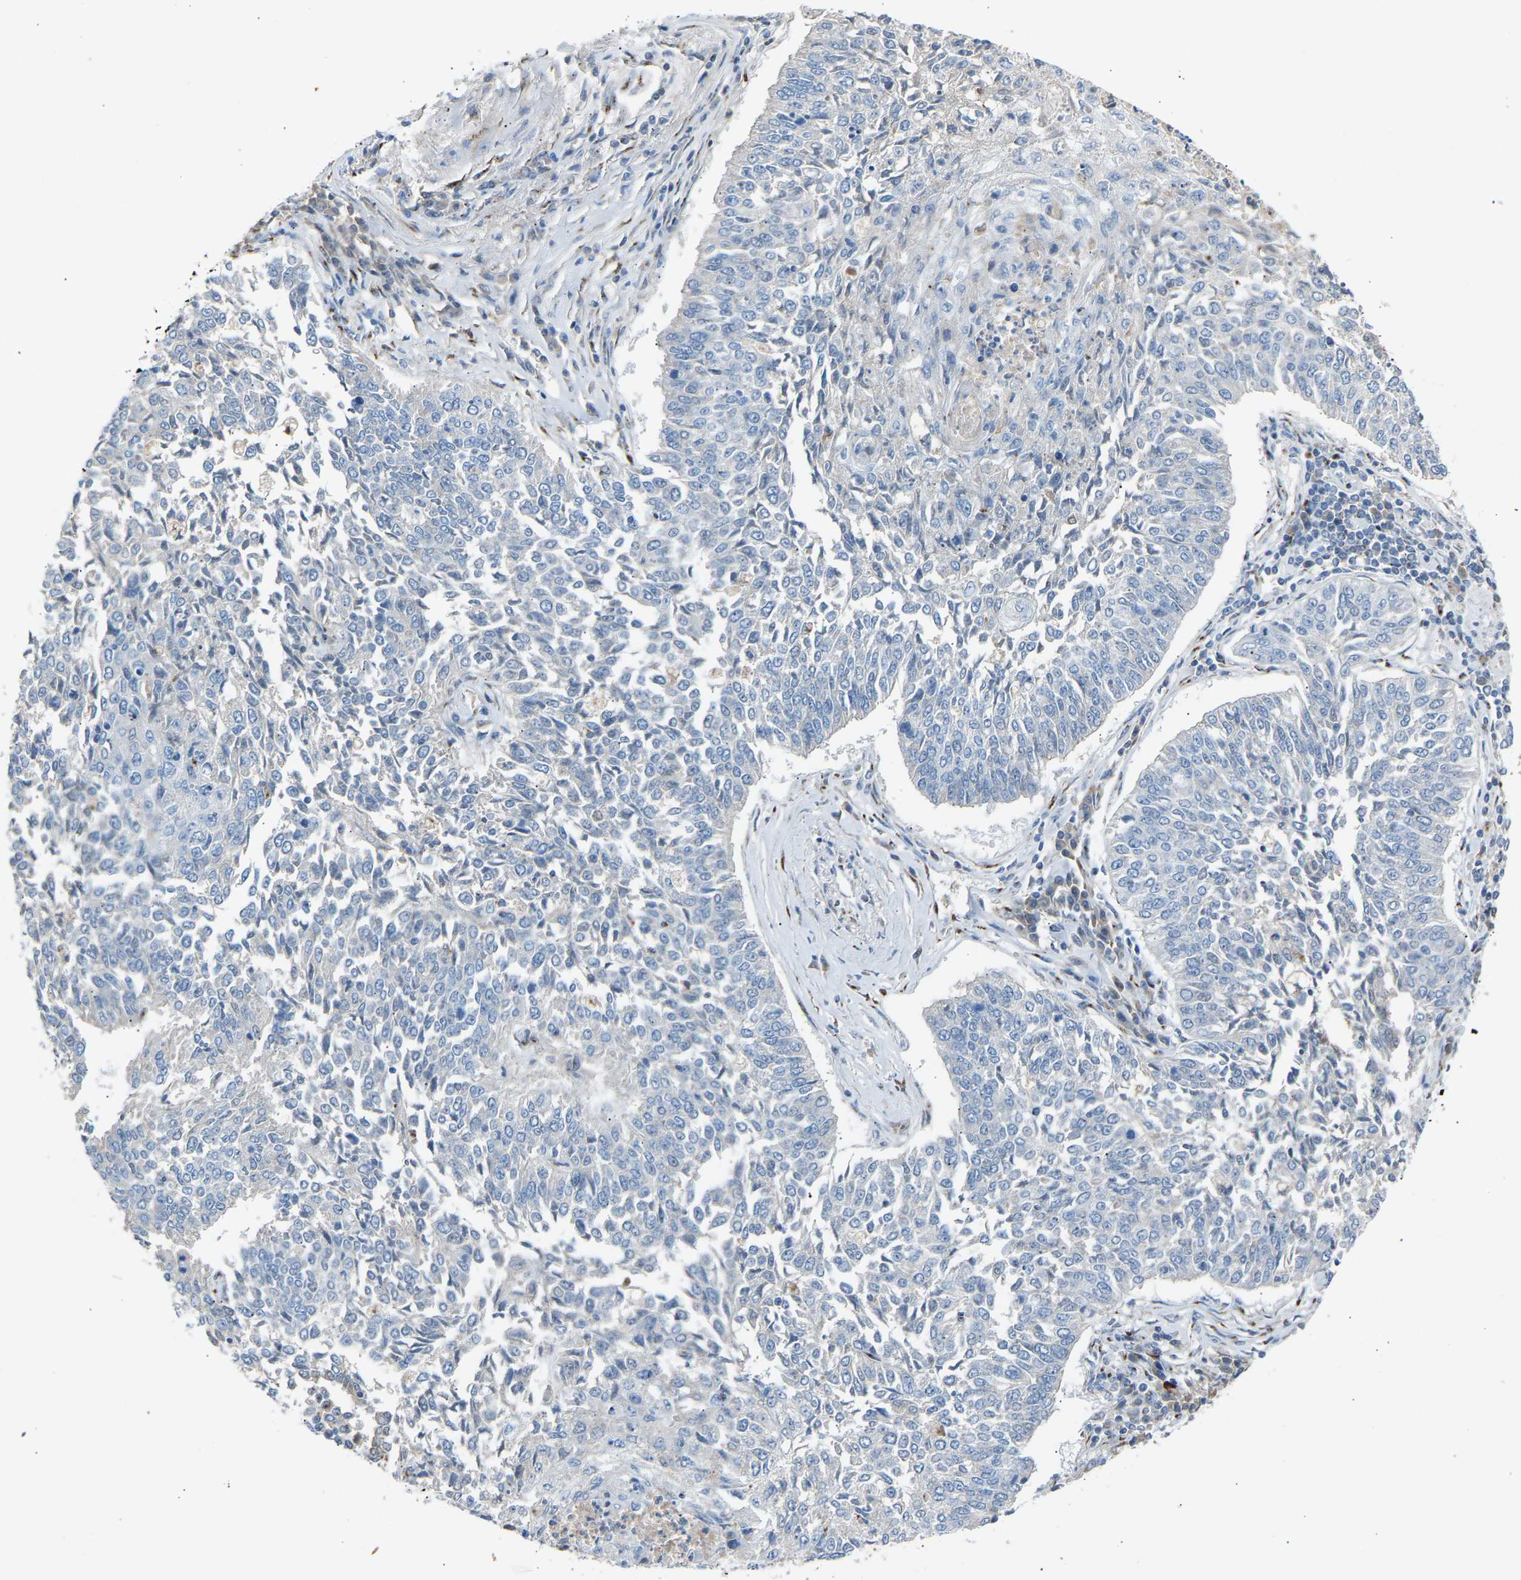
{"staining": {"intensity": "negative", "quantity": "none", "location": "none"}, "tissue": "lung cancer", "cell_type": "Tumor cells", "image_type": "cancer", "snomed": [{"axis": "morphology", "description": "Normal tissue, NOS"}, {"axis": "morphology", "description": "Squamous cell carcinoma, NOS"}, {"axis": "topography", "description": "Cartilage tissue"}, {"axis": "topography", "description": "Bronchus"}, {"axis": "topography", "description": "Lung"}], "caption": "IHC photomicrograph of lung squamous cell carcinoma stained for a protein (brown), which displays no positivity in tumor cells.", "gene": "CYREN", "patient": {"sex": "female", "age": 49}}